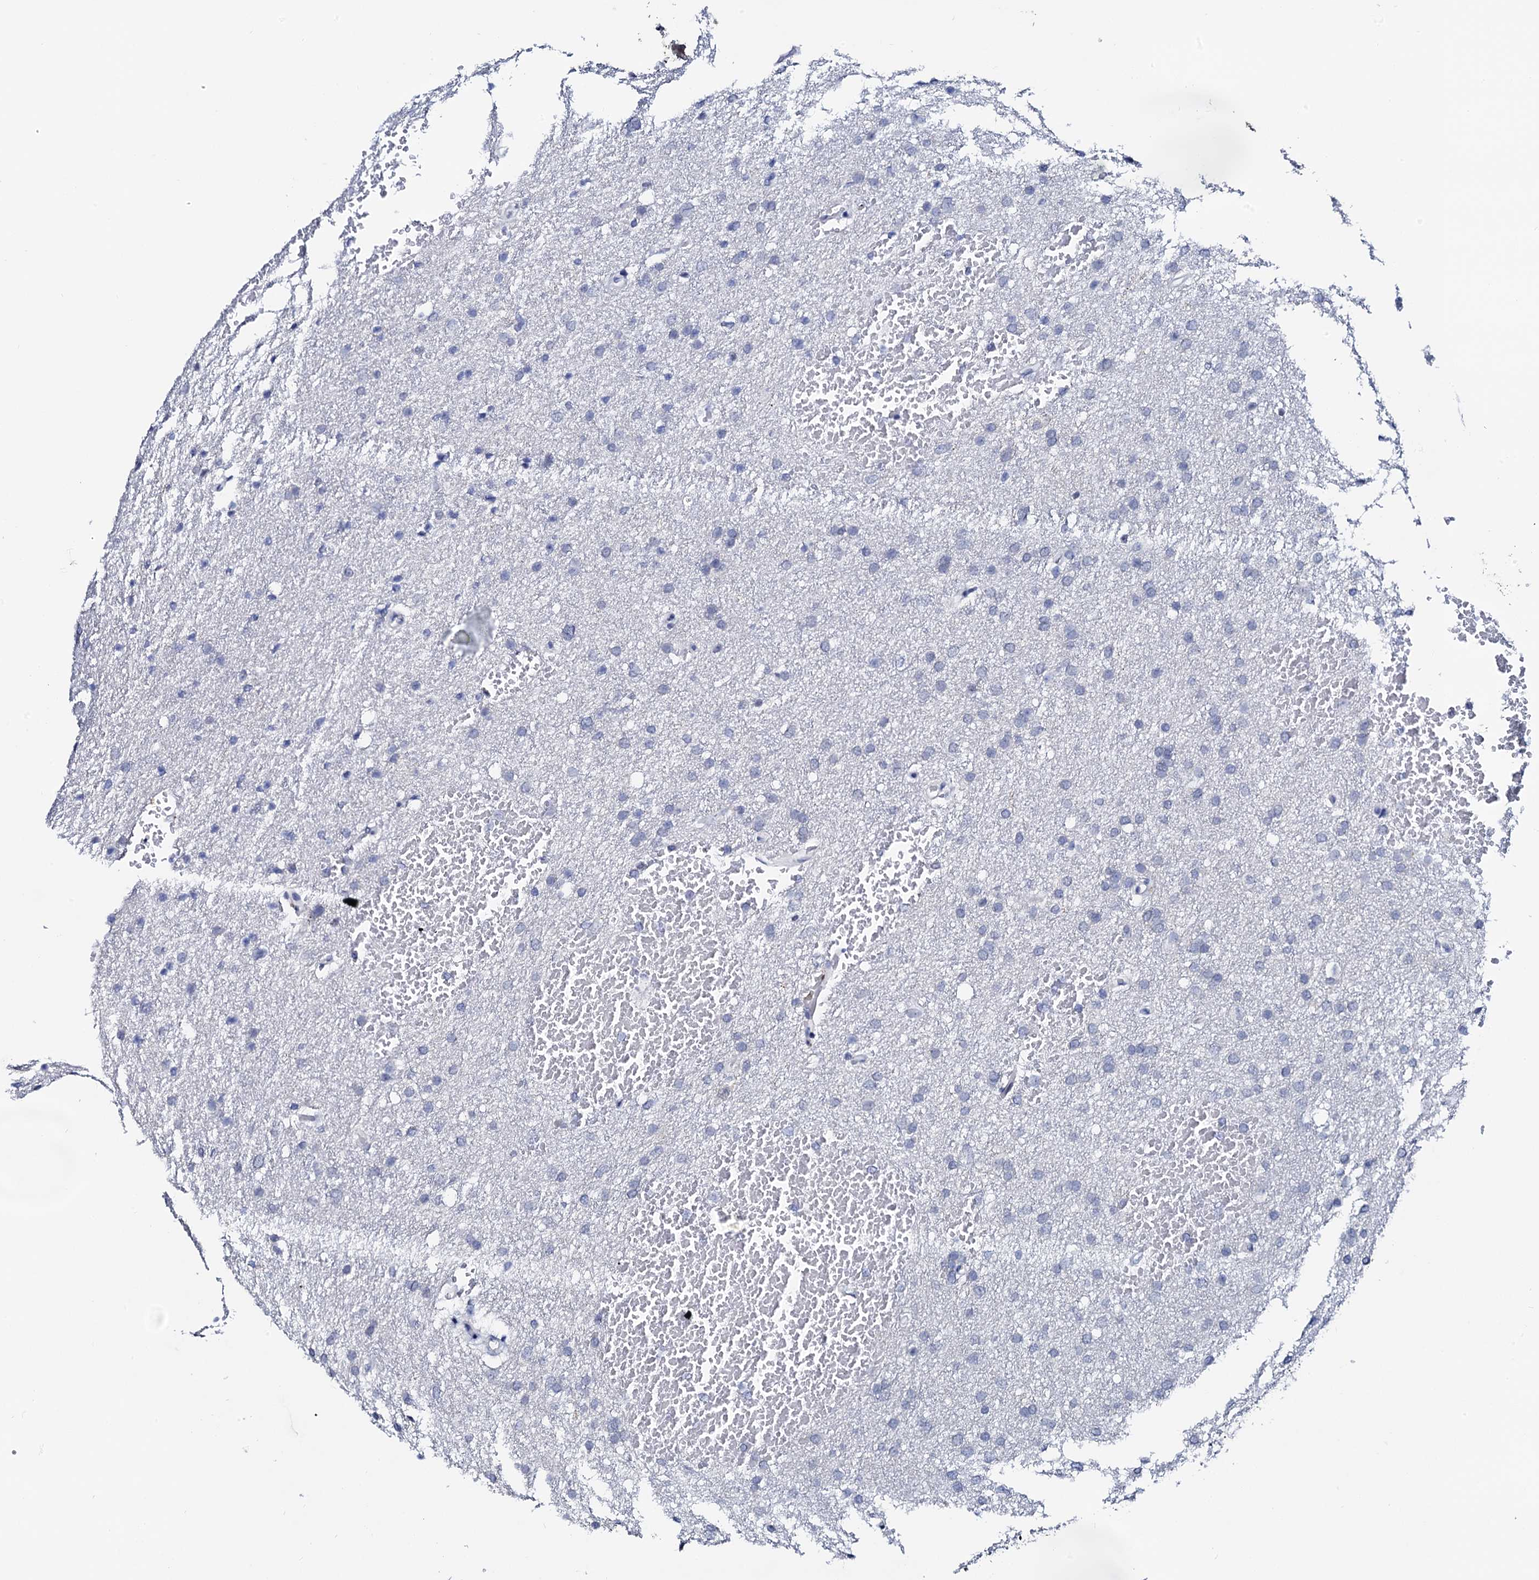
{"staining": {"intensity": "negative", "quantity": "none", "location": "none"}, "tissue": "glioma", "cell_type": "Tumor cells", "image_type": "cancer", "snomed": [{"axis": "morphology", "description": "Glioma, malignant, High grade"}, {"axis": "topography", "description": "Cerebral cortex"}], "caption": "A high-resolution photomicrograph shows IHC staining of glioma, which shows no significant staining in tumor cells.", "gene": "SPATA19", "patient": {"sex": "female", "age": 36}}